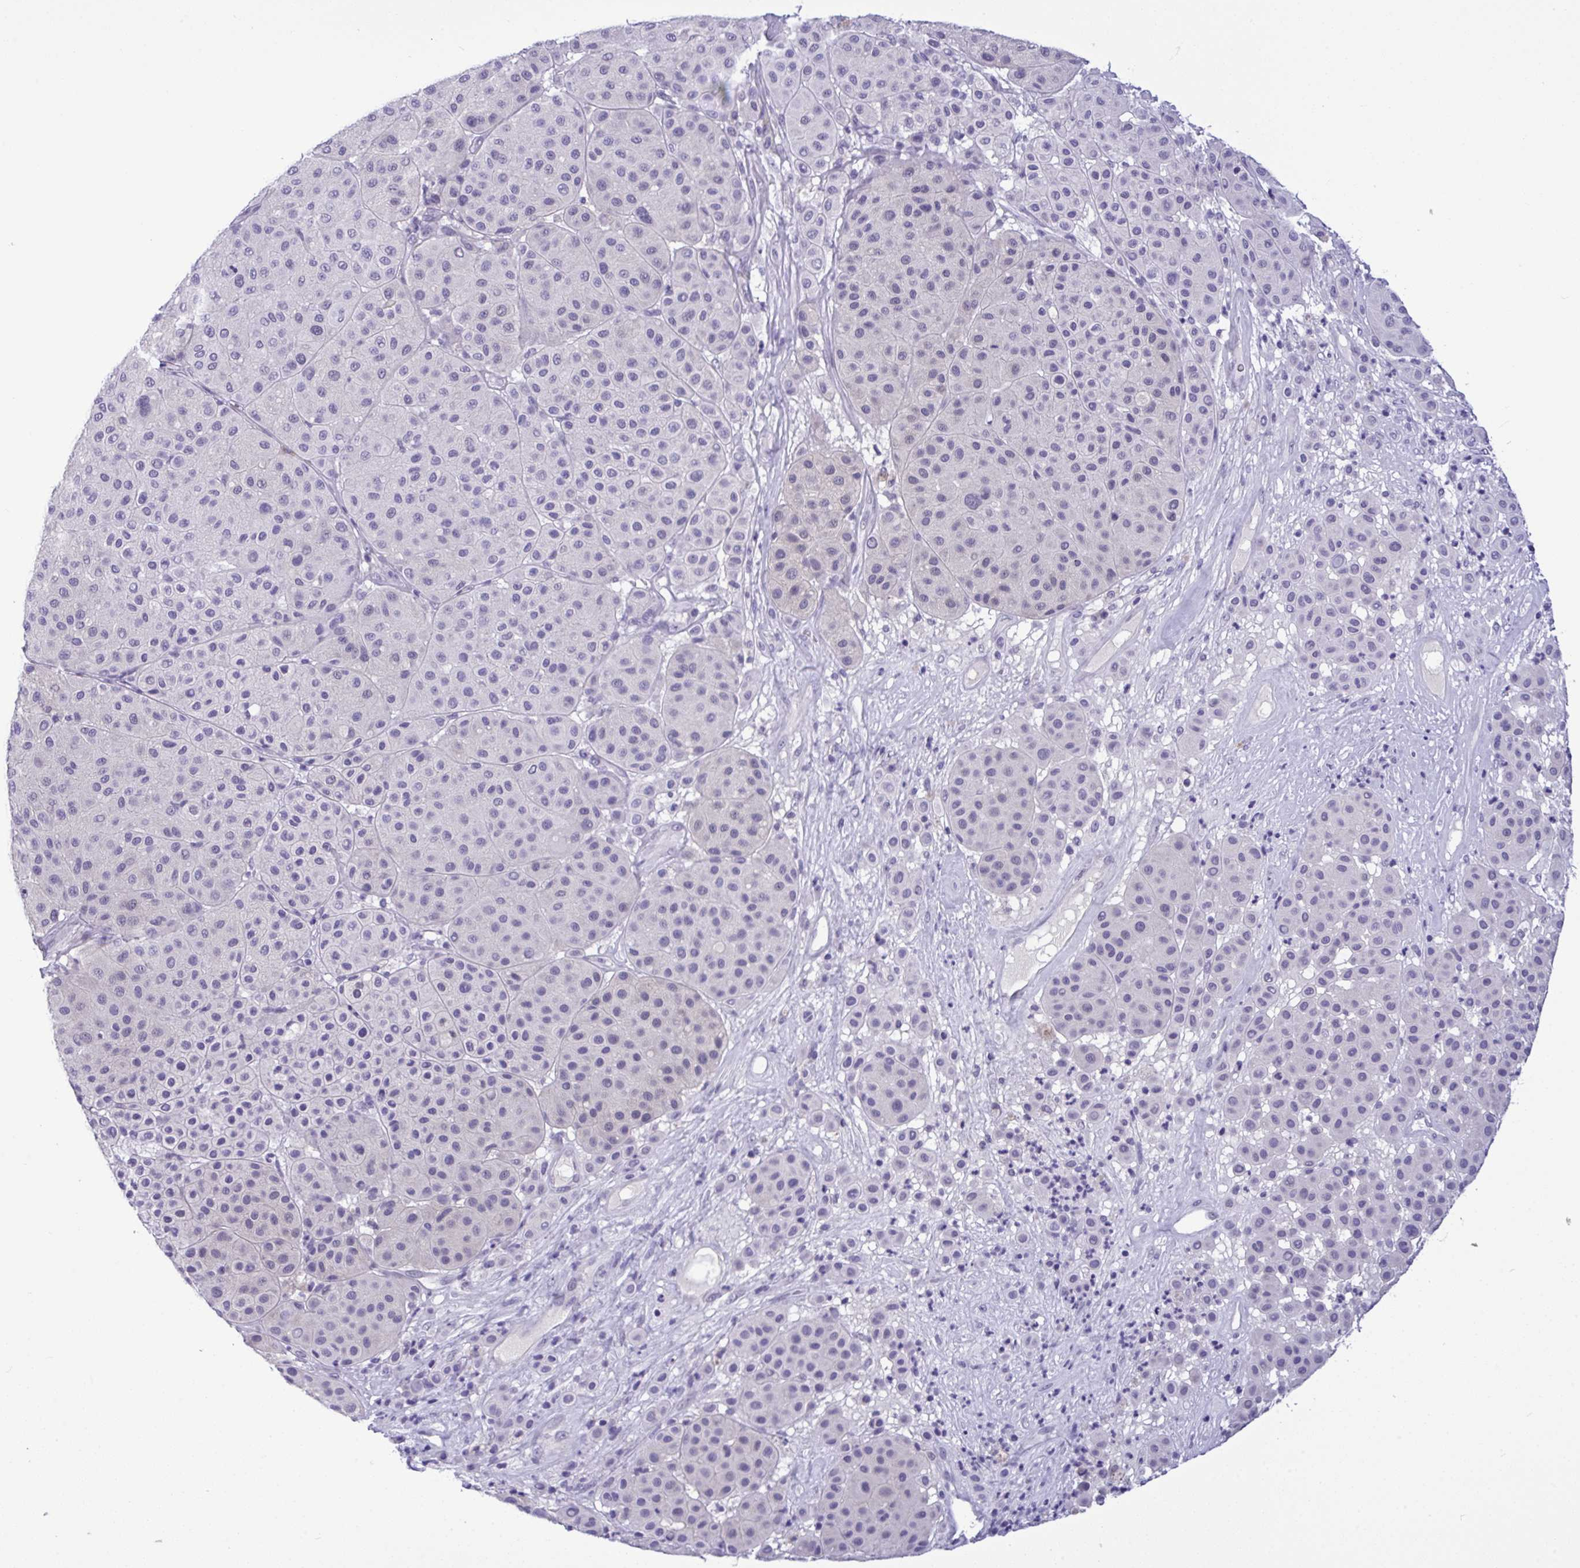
{"staining": {"intensity": "negative", "quantity": "none", "location": "none"}, "tissue": "melanoma", "cell_type": "Tumor cells", "image_type": "cancer", "snomed": [{"axis": "morphology", "description": "Malignant melanoma, Metastatic site"}, {"axis": "topography", "description": "Smooth muscle"}], "caption": "Human malignant melanoma (metastatic site) stained for a protein using IHC reveals no positivity in tumor cells.", "gene": "YBX2", "patient": {"sex": "male", "age": 41}}